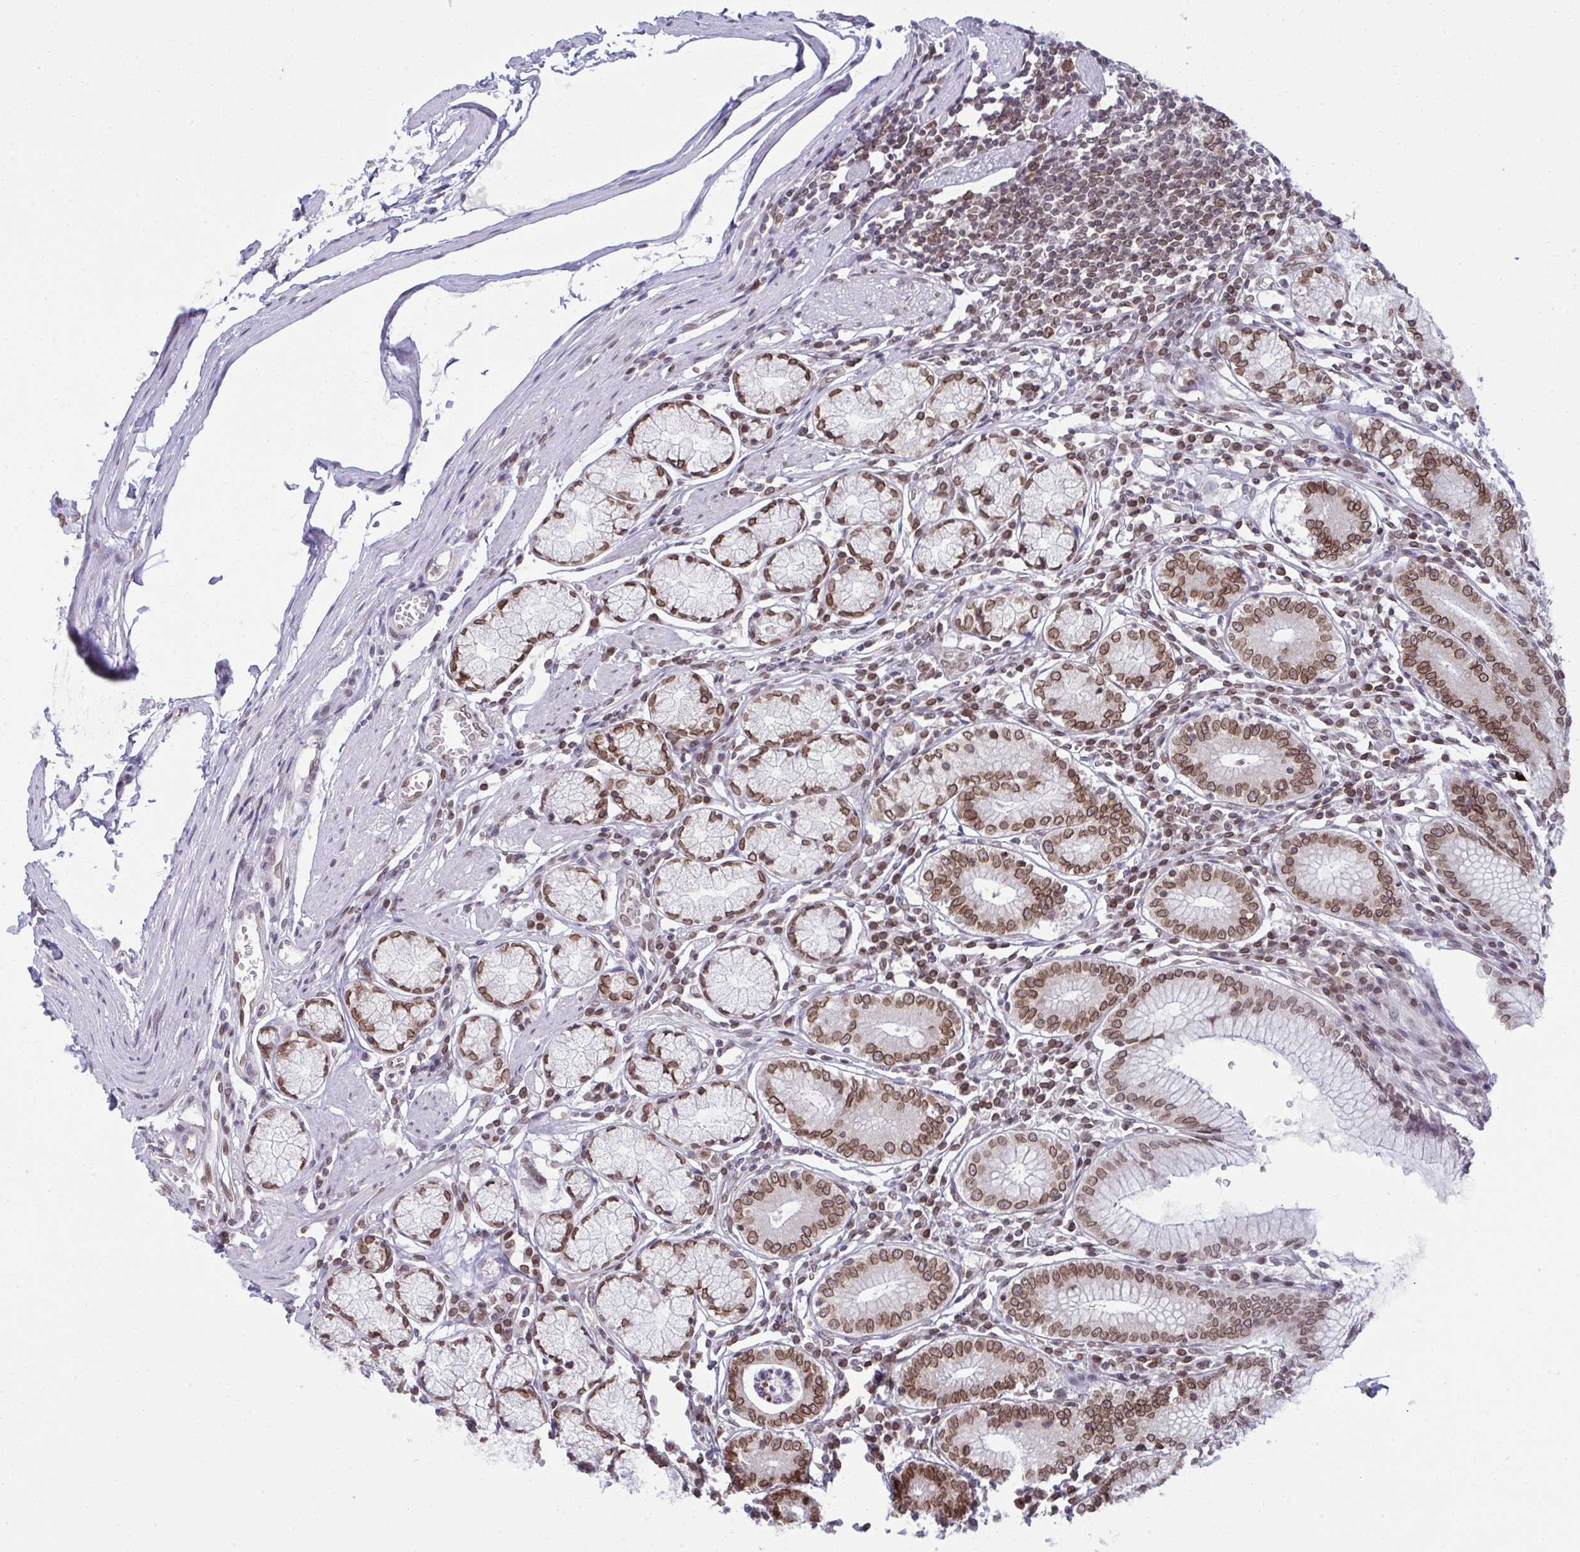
{"staining": {"intensity": "strong", "quantity": ">75%", "location": "cytoplasmic/membranous,nuclear"}, "tissue": "stomach", "cell_type": "Glandular cells", "image_type": "normal", "snomed": [{"axis": "morphology", "description": "Normal tissue, NOS"}, {"axis": "topography", "description": "Stomach"}], "caption": "An immunohistochemistry micrograph of benign tissue is shown. Protein staining in brown shows strong cytoplasmic/membranous,nuclear positivity in stomach within glandular cells. Immunohistochemistry stains the protein of interest in brown and the nuclei are stained blue.", "gene": "RANBP2", "patient": {"sex": "male", "age": 55}}